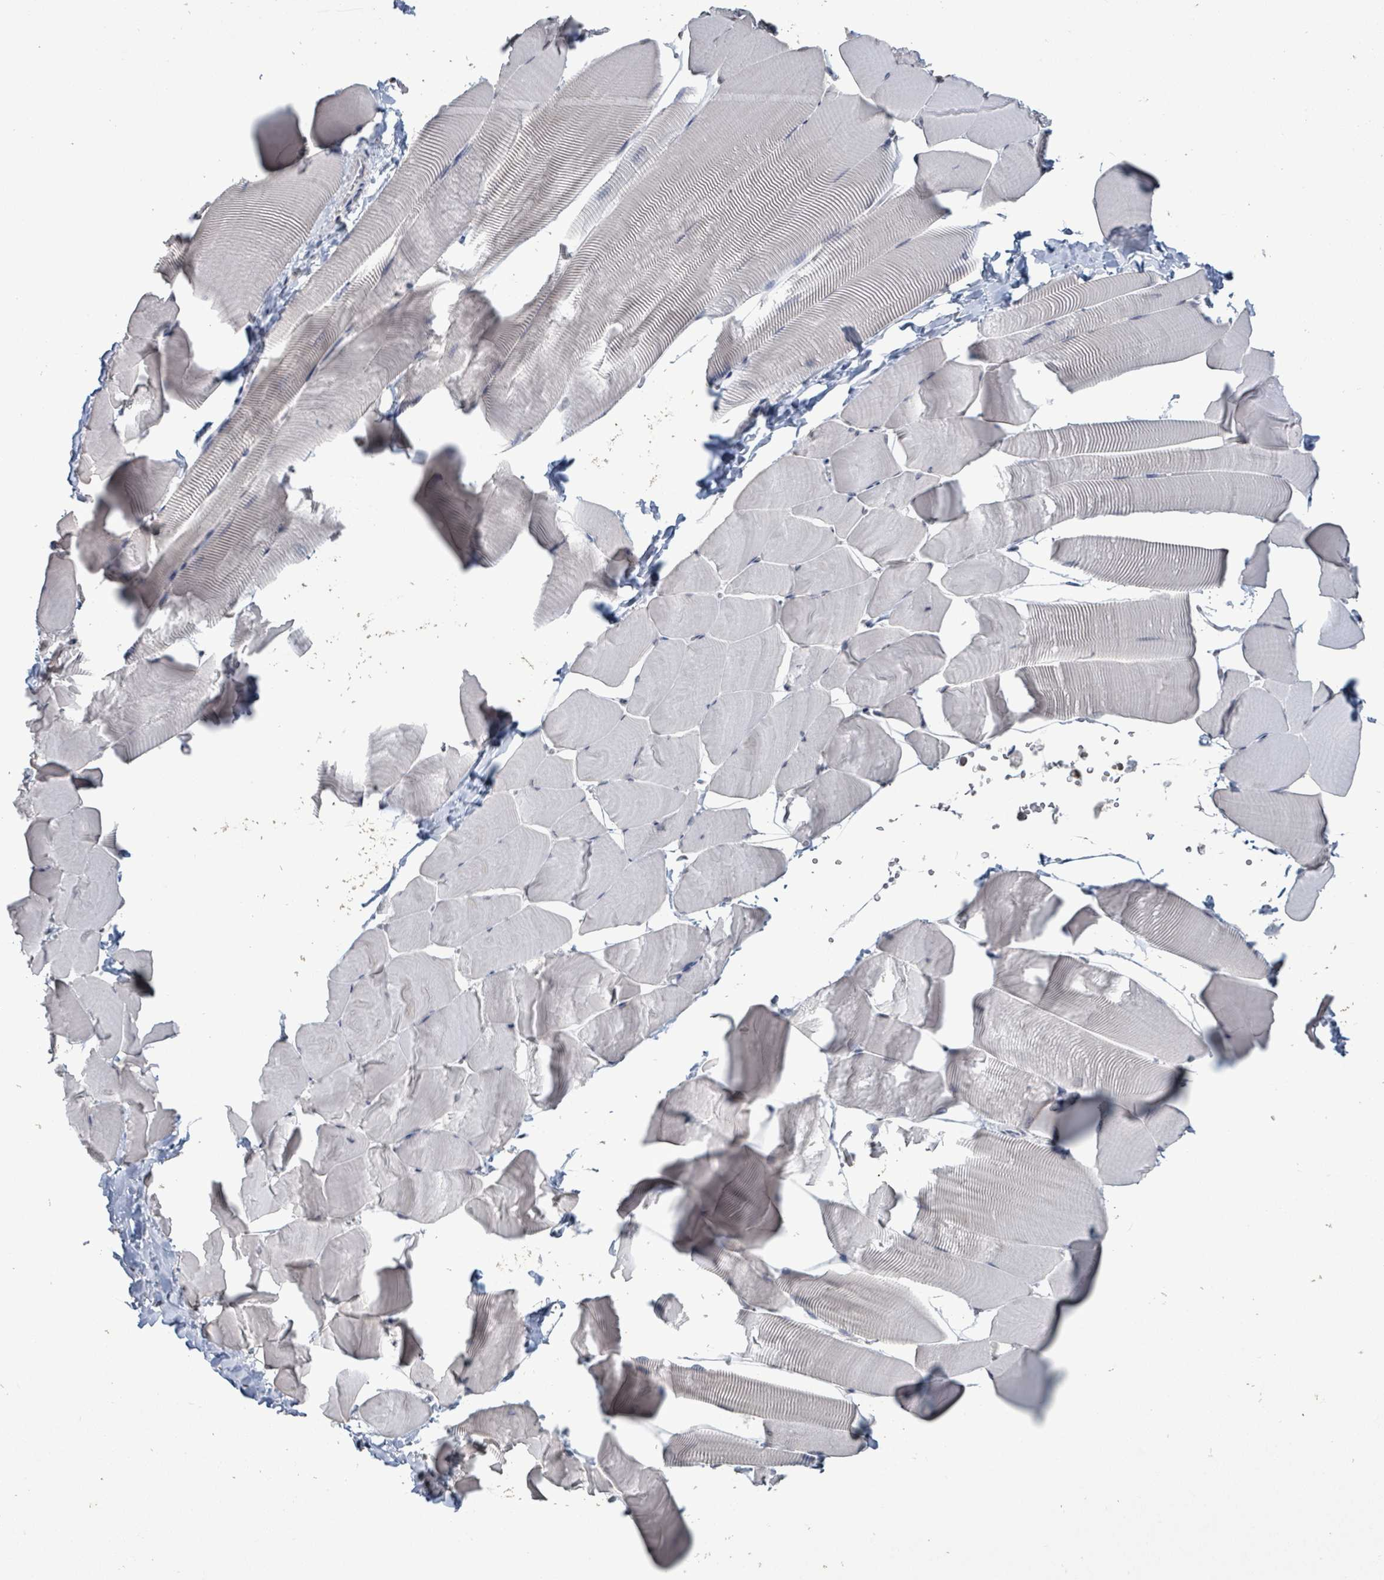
{"staining": {"intensity": "negative", "quantity": "none", "location": "none"}, "tissue": "skeletal muscle", "cell_type": "Myocytes", "image_type": "normal", "snomed": [{"axis": "morphology", "description": "Normal tissue, NOS"}, {"axis": "topography", "description": "Skeletal muscle"}], "caption": "High magnification brightfield microscopy of unremarkable skeletal muscle stained with DAB (brown) and counterstained with hematoxylin (blue): myocytes show no significant staining.", "gene": "CA9", "patient": {"sex": "male", "age": 25}}